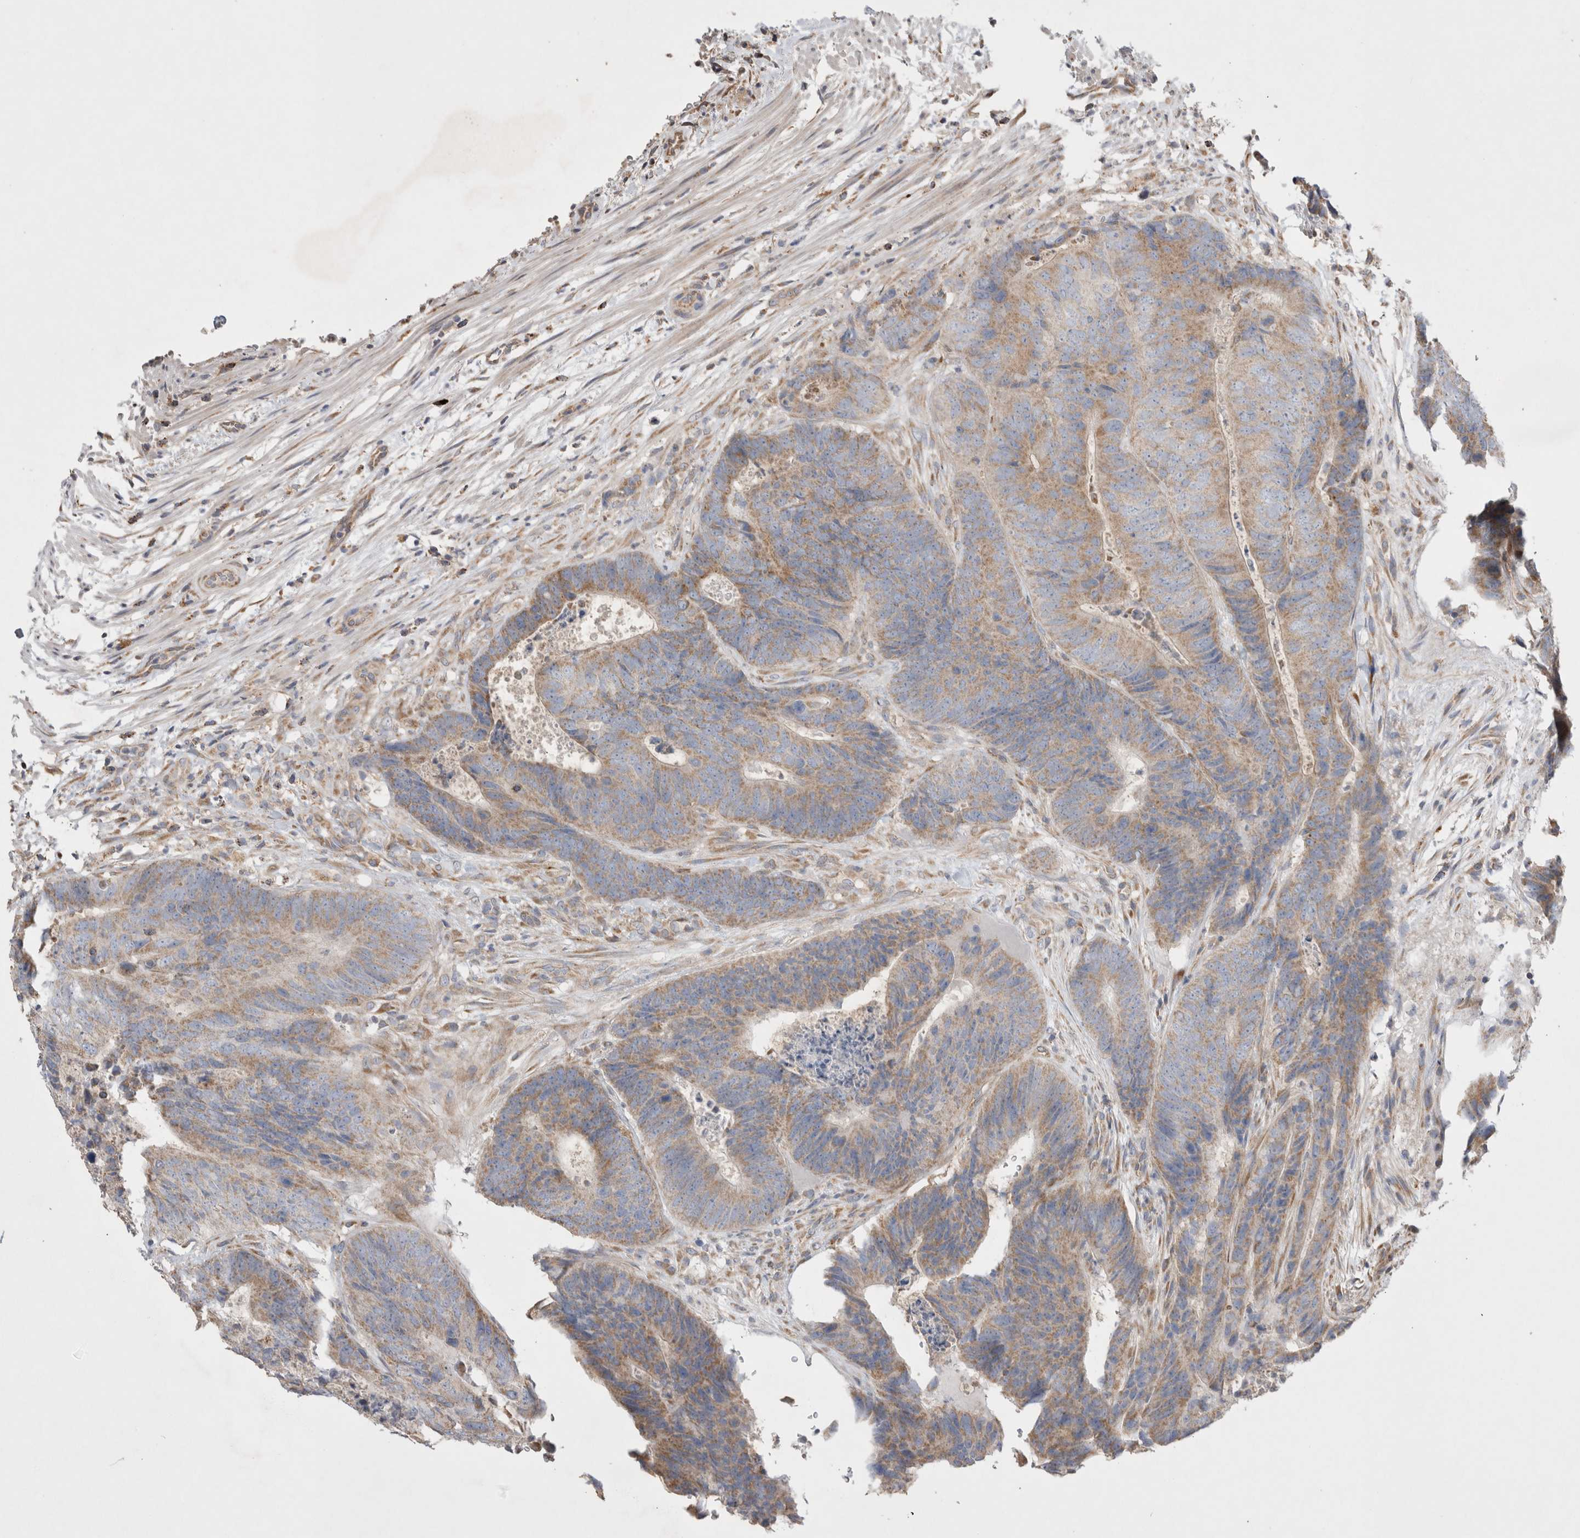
{"staining": {"intensity": "moderate", "quantity": ">75%", "location": "cytoplasmic/membranous"}, "tissue": "colorectal cancer", "cell_type": "Tumor cells", "image_type": "cancer", "snomed": [{"axis": "morphology", "description": "Adenocarcinoma, NOS"}, {"axis": "topography", "description": "Colon"}], "caption": "Immunohistochemistry (IHC) histopathology image of neoplastic tissue: colorectal cancer stained using immunohistochemistry (IHC) demonstrates medium levels of moderate protein expression localized specifically in the cytoplasmic/membranous of tumor cells, appearing as a cytoplasmic/membranous brown color.", "gene": "TBC1D16", "patient": {"sex": "male", "age": 56}}